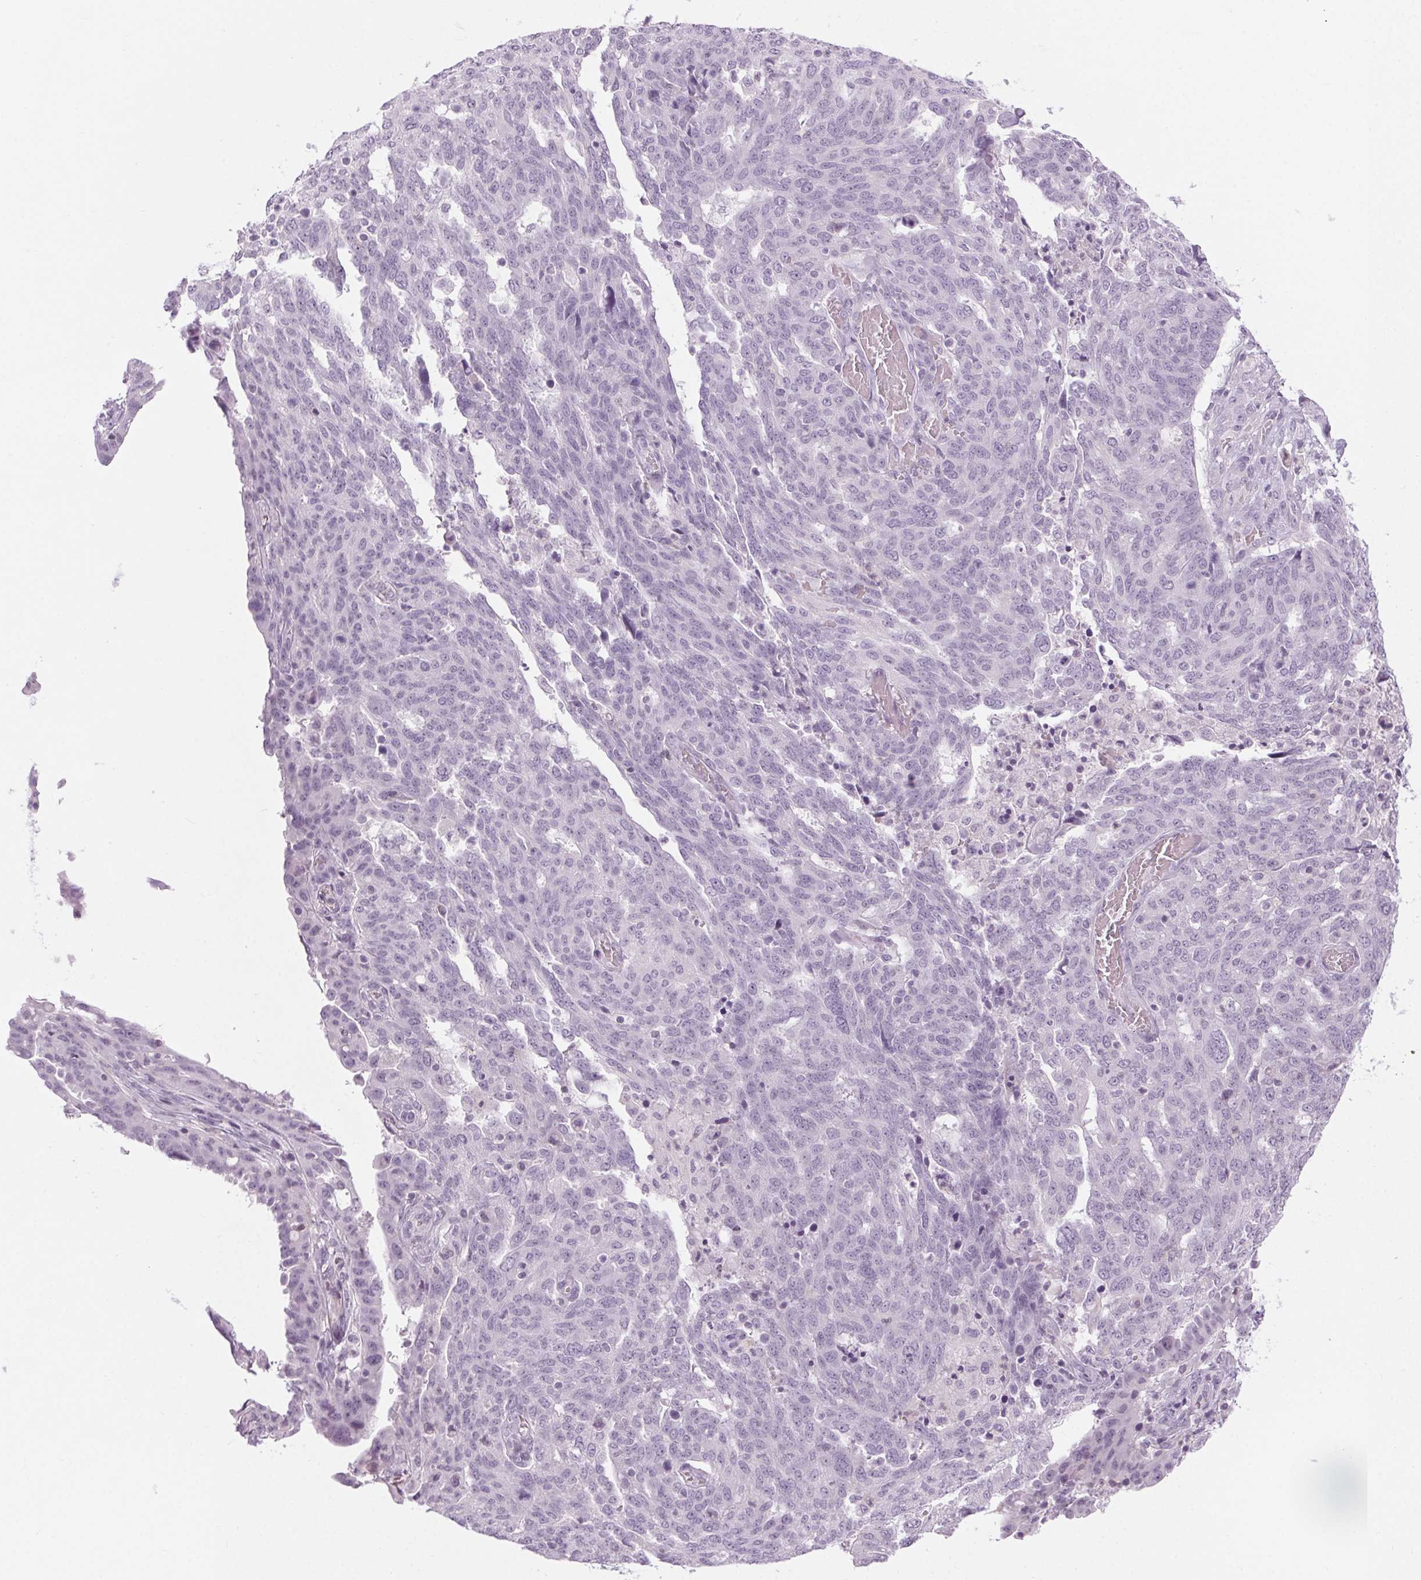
{"staining": {"intensity": "negative", "quantity": "none", "location": "none"}, "tissue": "ovarian cancer", "cell_type": "Tumor cells", "image_type": "cancer", "snomed": [{"axis": "morphology", "description": "Cystadenocarcinoma, serous, NOS"}, {"axis": "topography", "description": "Ovary"}], "caption": "DAB (3,3'-diaminobenzidine) immunohistochemical staining of serous cystadenocarcinoma (ovarian) shows no significant expression in tumor cells.", "gene": "SLC6A19", "patient": {"sex": "female", "age": 67}}